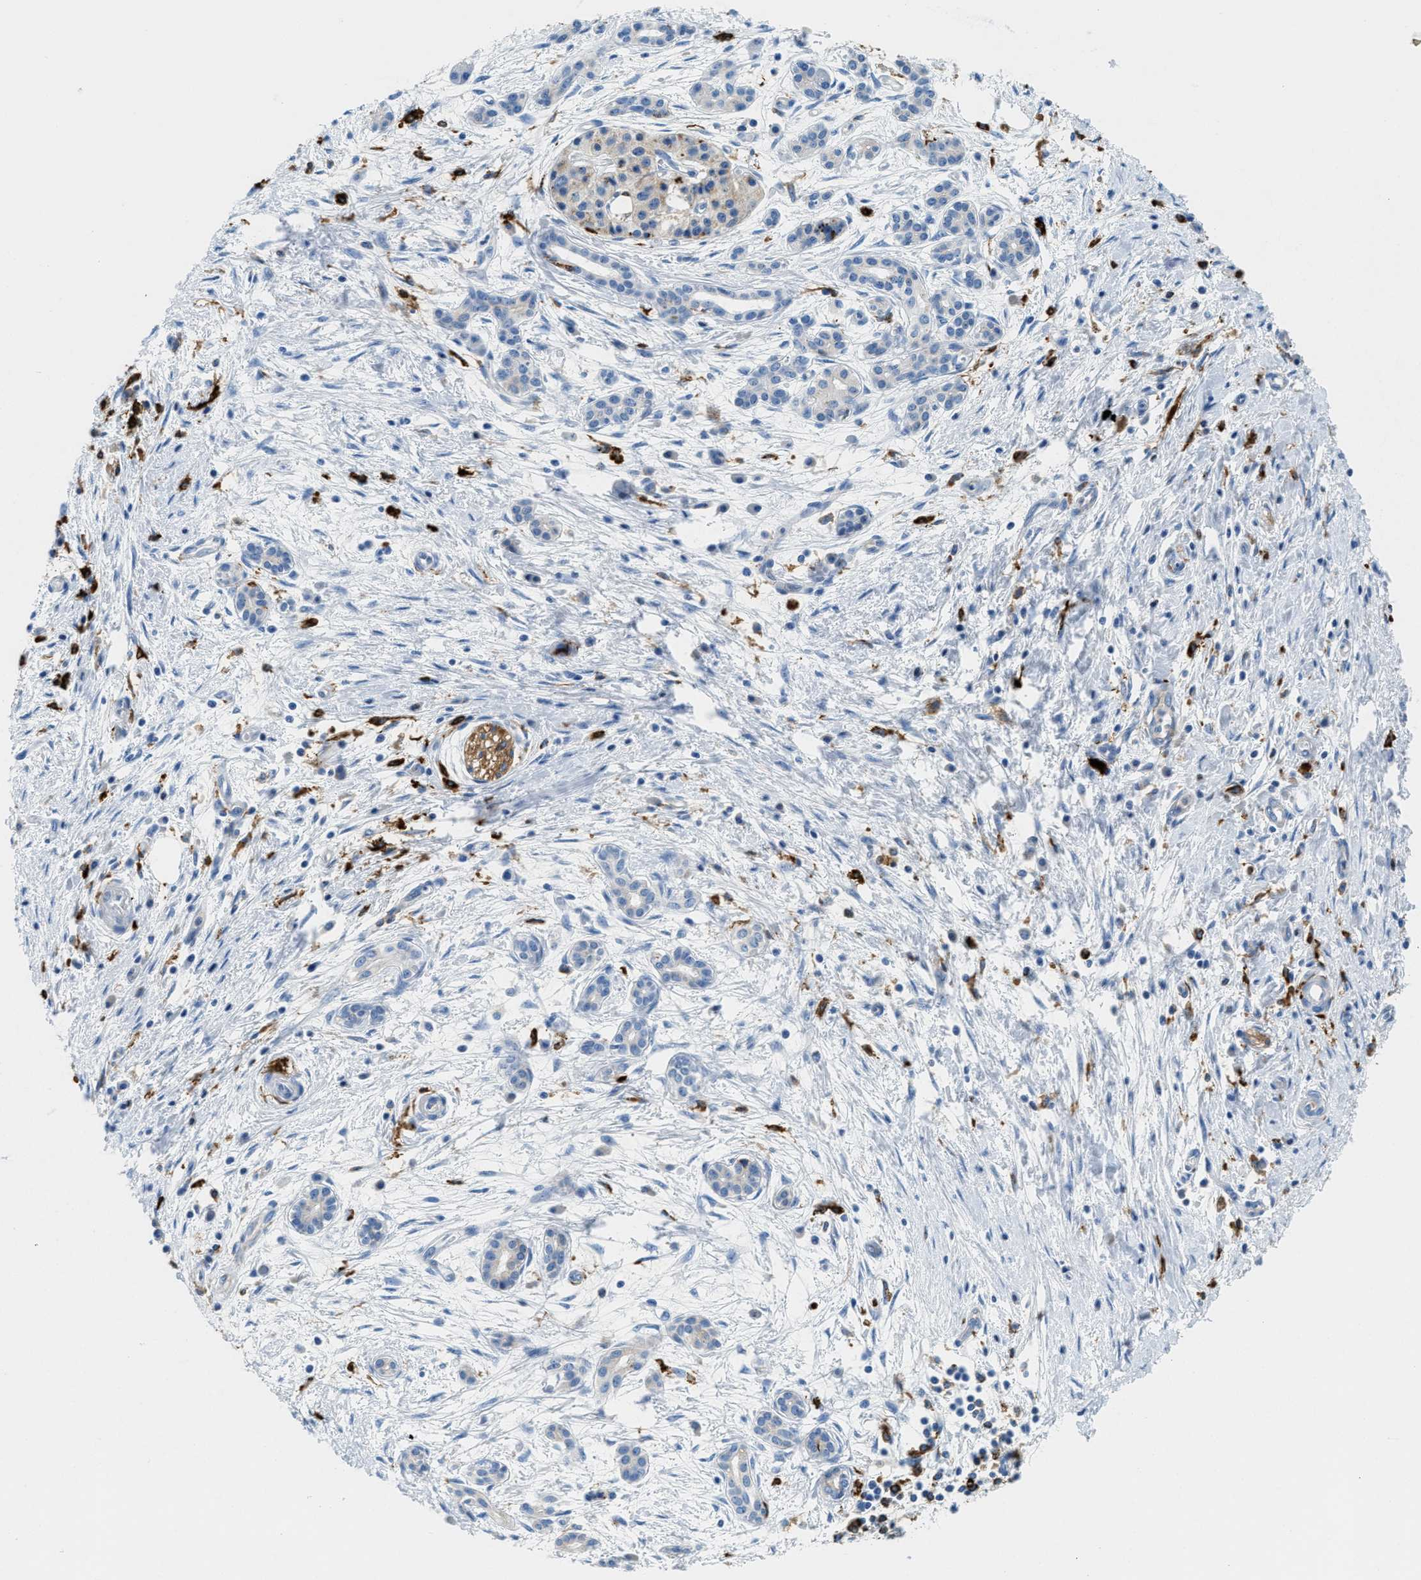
{"staining": {"intensity": "negative", "quantity": "none", "location": "none"}, "tissue": "pancreatic cancer", "cell_type": "Tumor cells", "image_type": "cancer", "snomed": [{"axis": "morphology", "description": "Adenocarcinoma, NOS"}, {"axis": "topography", "description": "Pancreas"}], "caption": "A histopathology image of pancreatic cancer stained for a protein displays no brown staining in tumor cells. Brightfield microscopy of immunohistochemistry (IHC) stained with DAB (3,3'-diaminobenzidine) (brown) and hematoxylin (blue), captured at high magnification.", "gene": "CD226", "patient": {"sex": "female", "age": 70}}